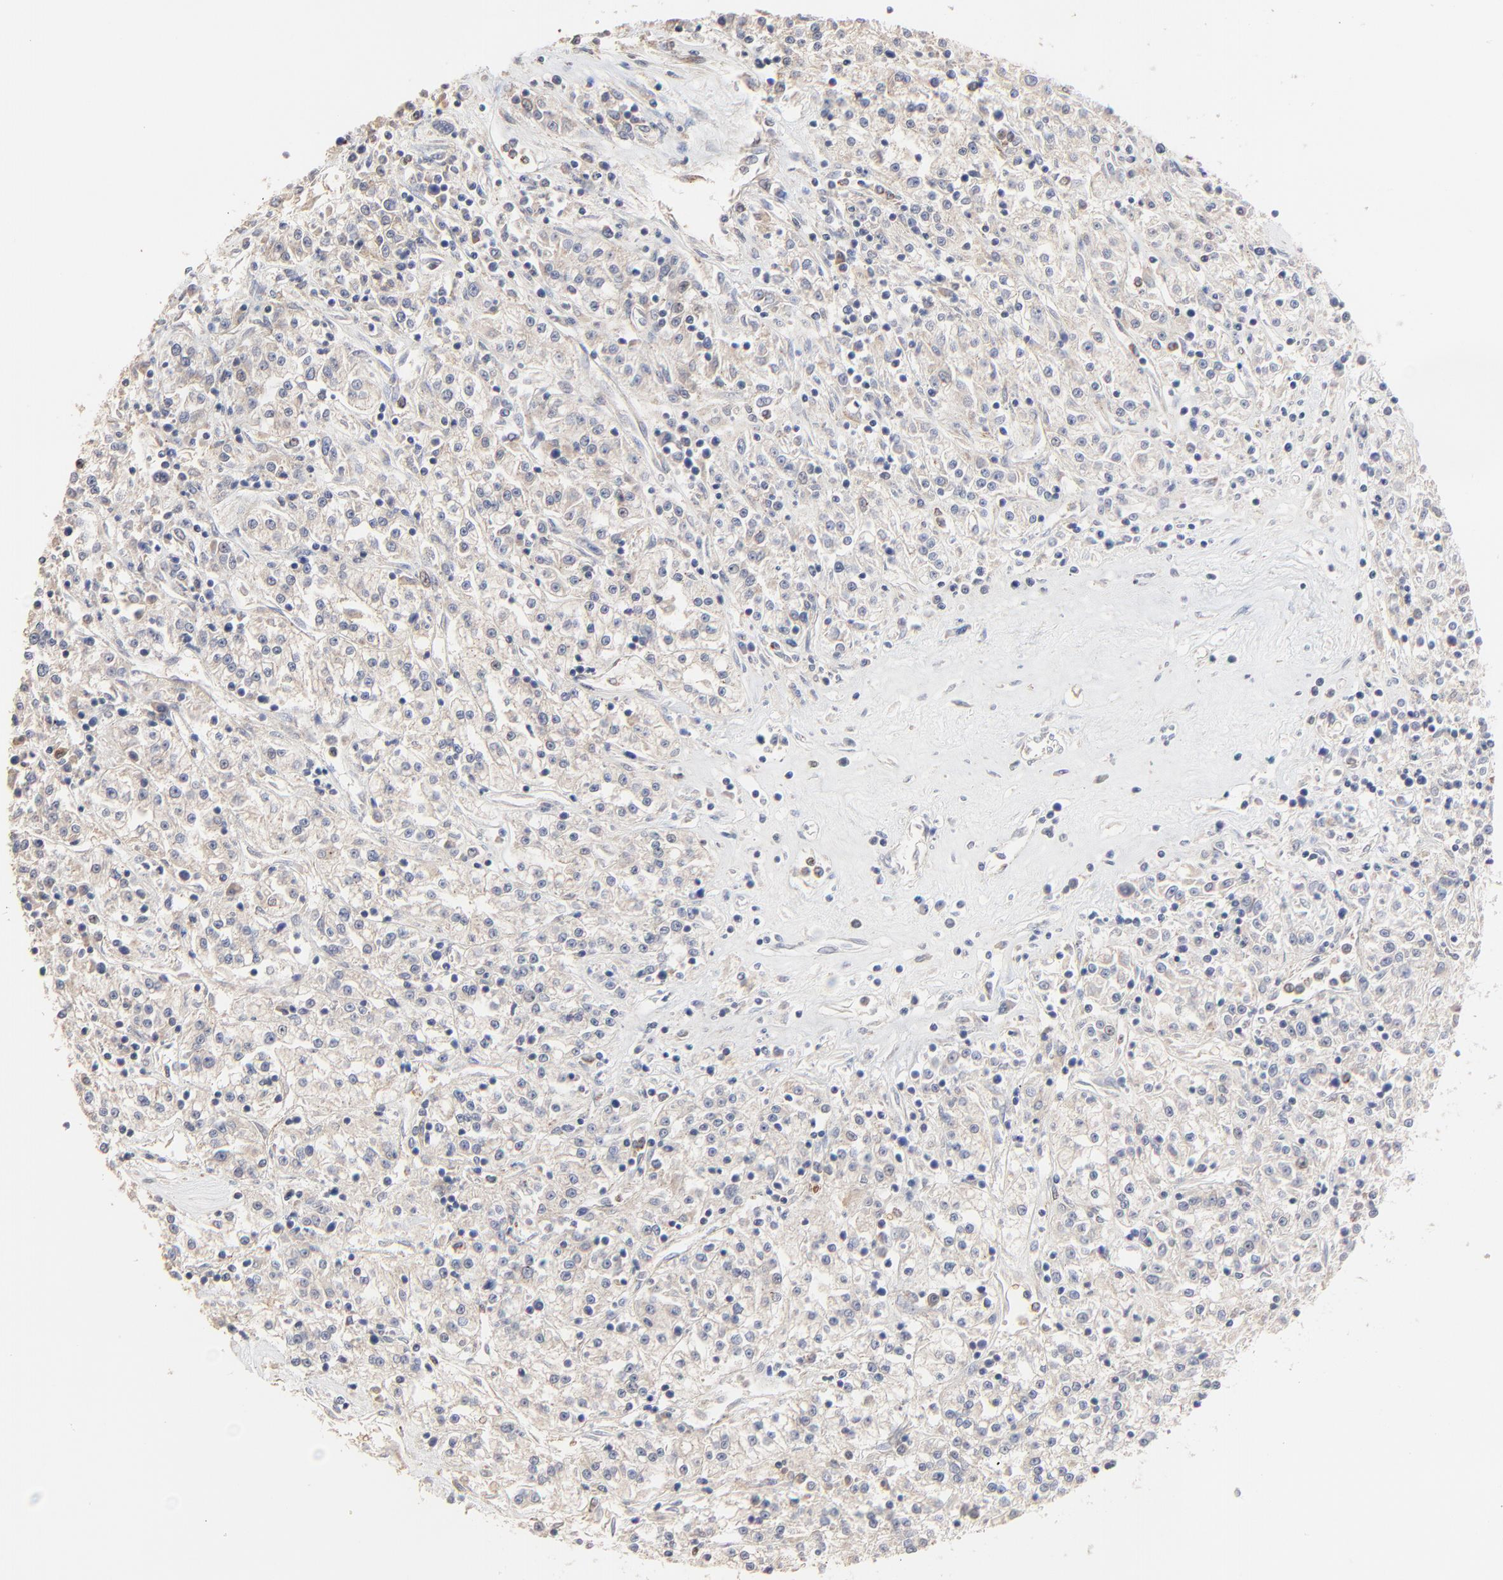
{"staining": {"intensity": "weak", "quantity": ">75%", "location": "cytoplasmic/membranous"}, "tissue": "renal cancer", "cell_type": "Tumor cells", "image_type": "cancer", "snomed": [{"axis": "morphology", "description": "Adenocarcinoma, NOS"}, {"axis": "topography", "description": "Kidney"}], "caption": "Tumor cells exhibit low levels of weak cytoplasmic/membranous expression in approximately >75% of cells in renal cancer. (DAB (3,3'-diaminobenzidine) = brown stain, brightfield microscopy at high magnification).", "gene": "FANCB", "patient": {"sex": "female", "age": 76}}